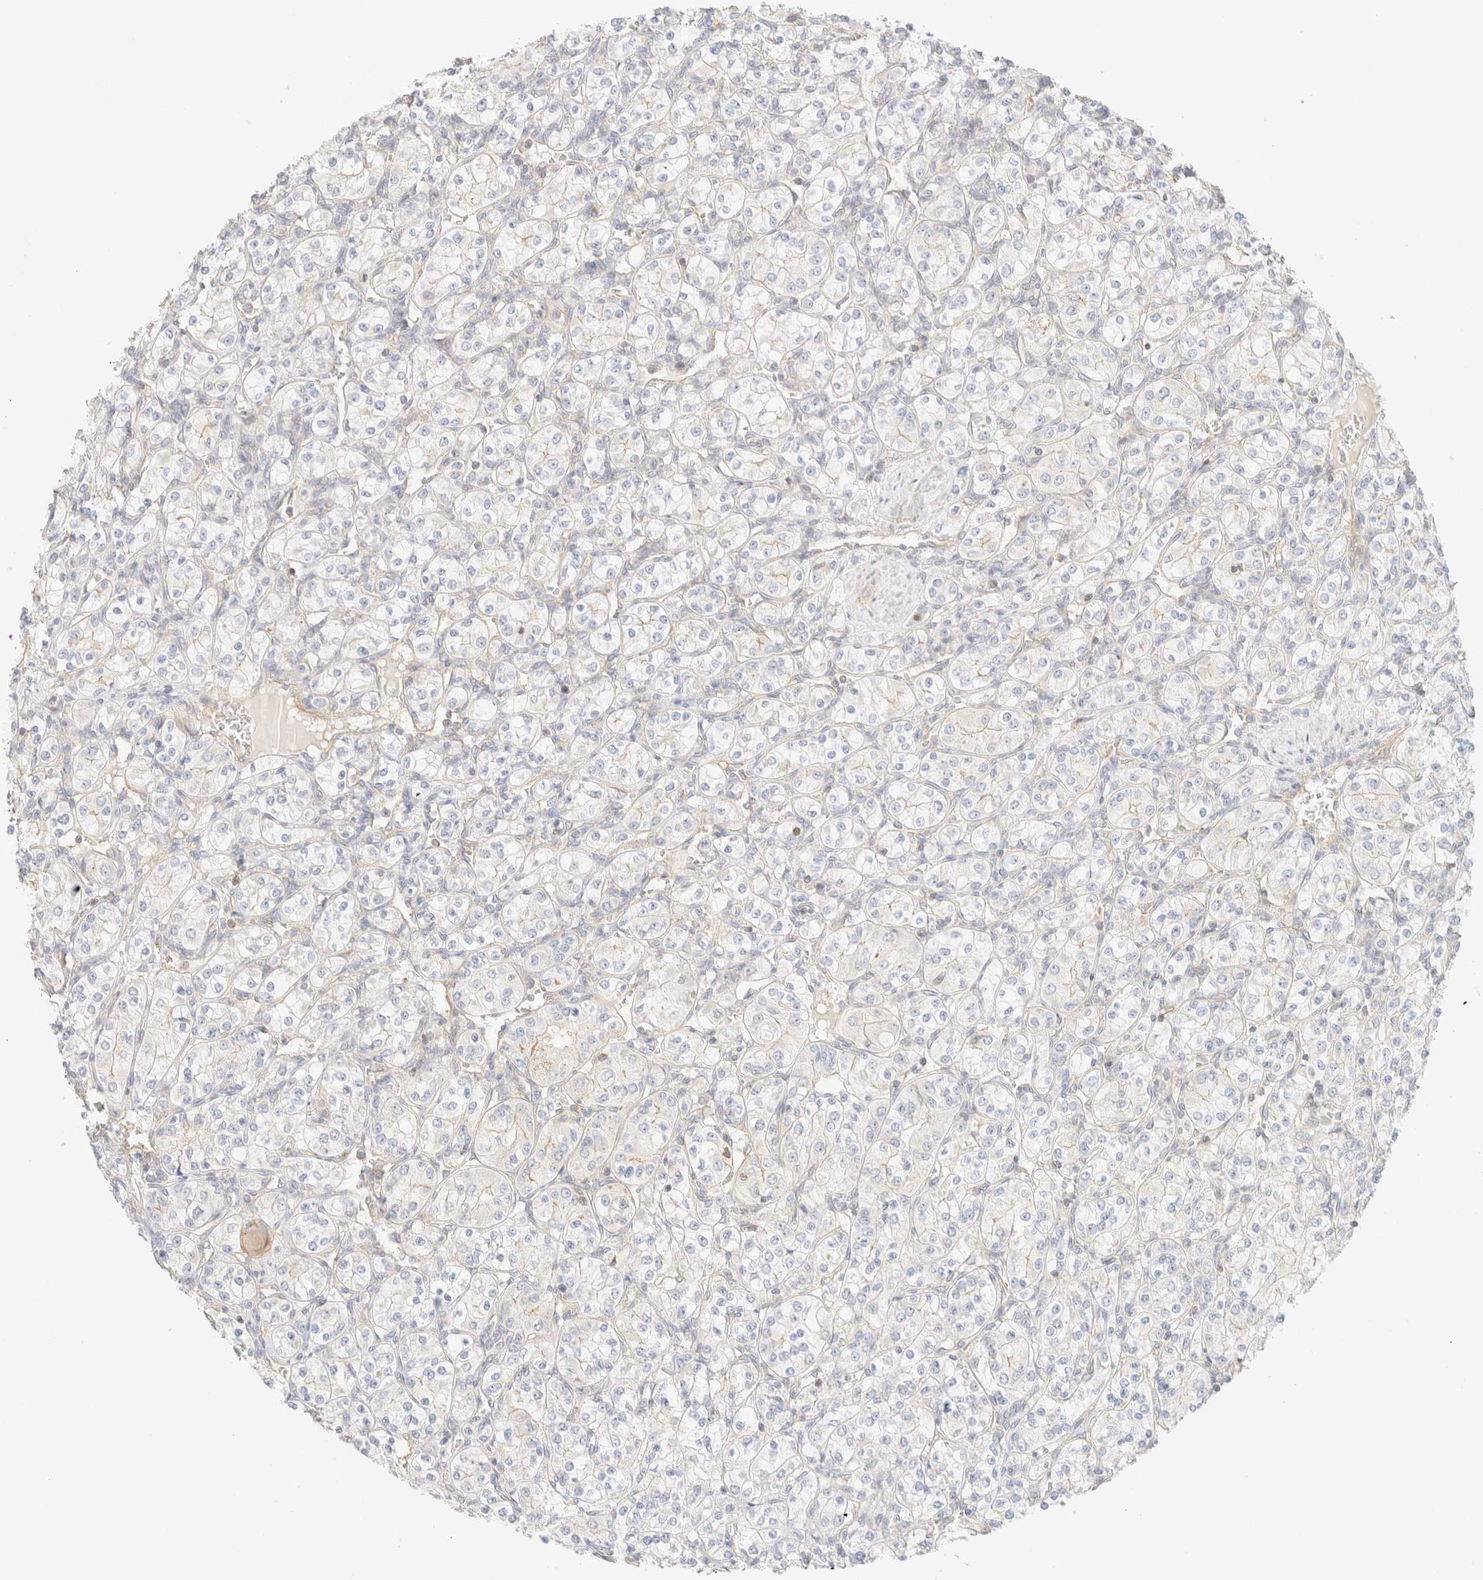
{"staining": {"intensity": "negative", "quantity": "none", "location": "none"}, "tissue": "renal cancer", "cell_type": "Tumor cells", "image_type": "cancer", "snomed": [{"axis": "morphology", "description": "Adenocarcinoma, NOS"}, {"axis": "topography", "description": "Kidney"}], "caption": "Tumor cells show no significant staining in renal adenocarcinoma. Brightfield microscopy of immunohistochemistry (IHC) stained with DAB (brown) and hematoxylin (blue), captured at high magnification.", "gene": "MYO10", "patient": {"sex": "male", "age": 77}}